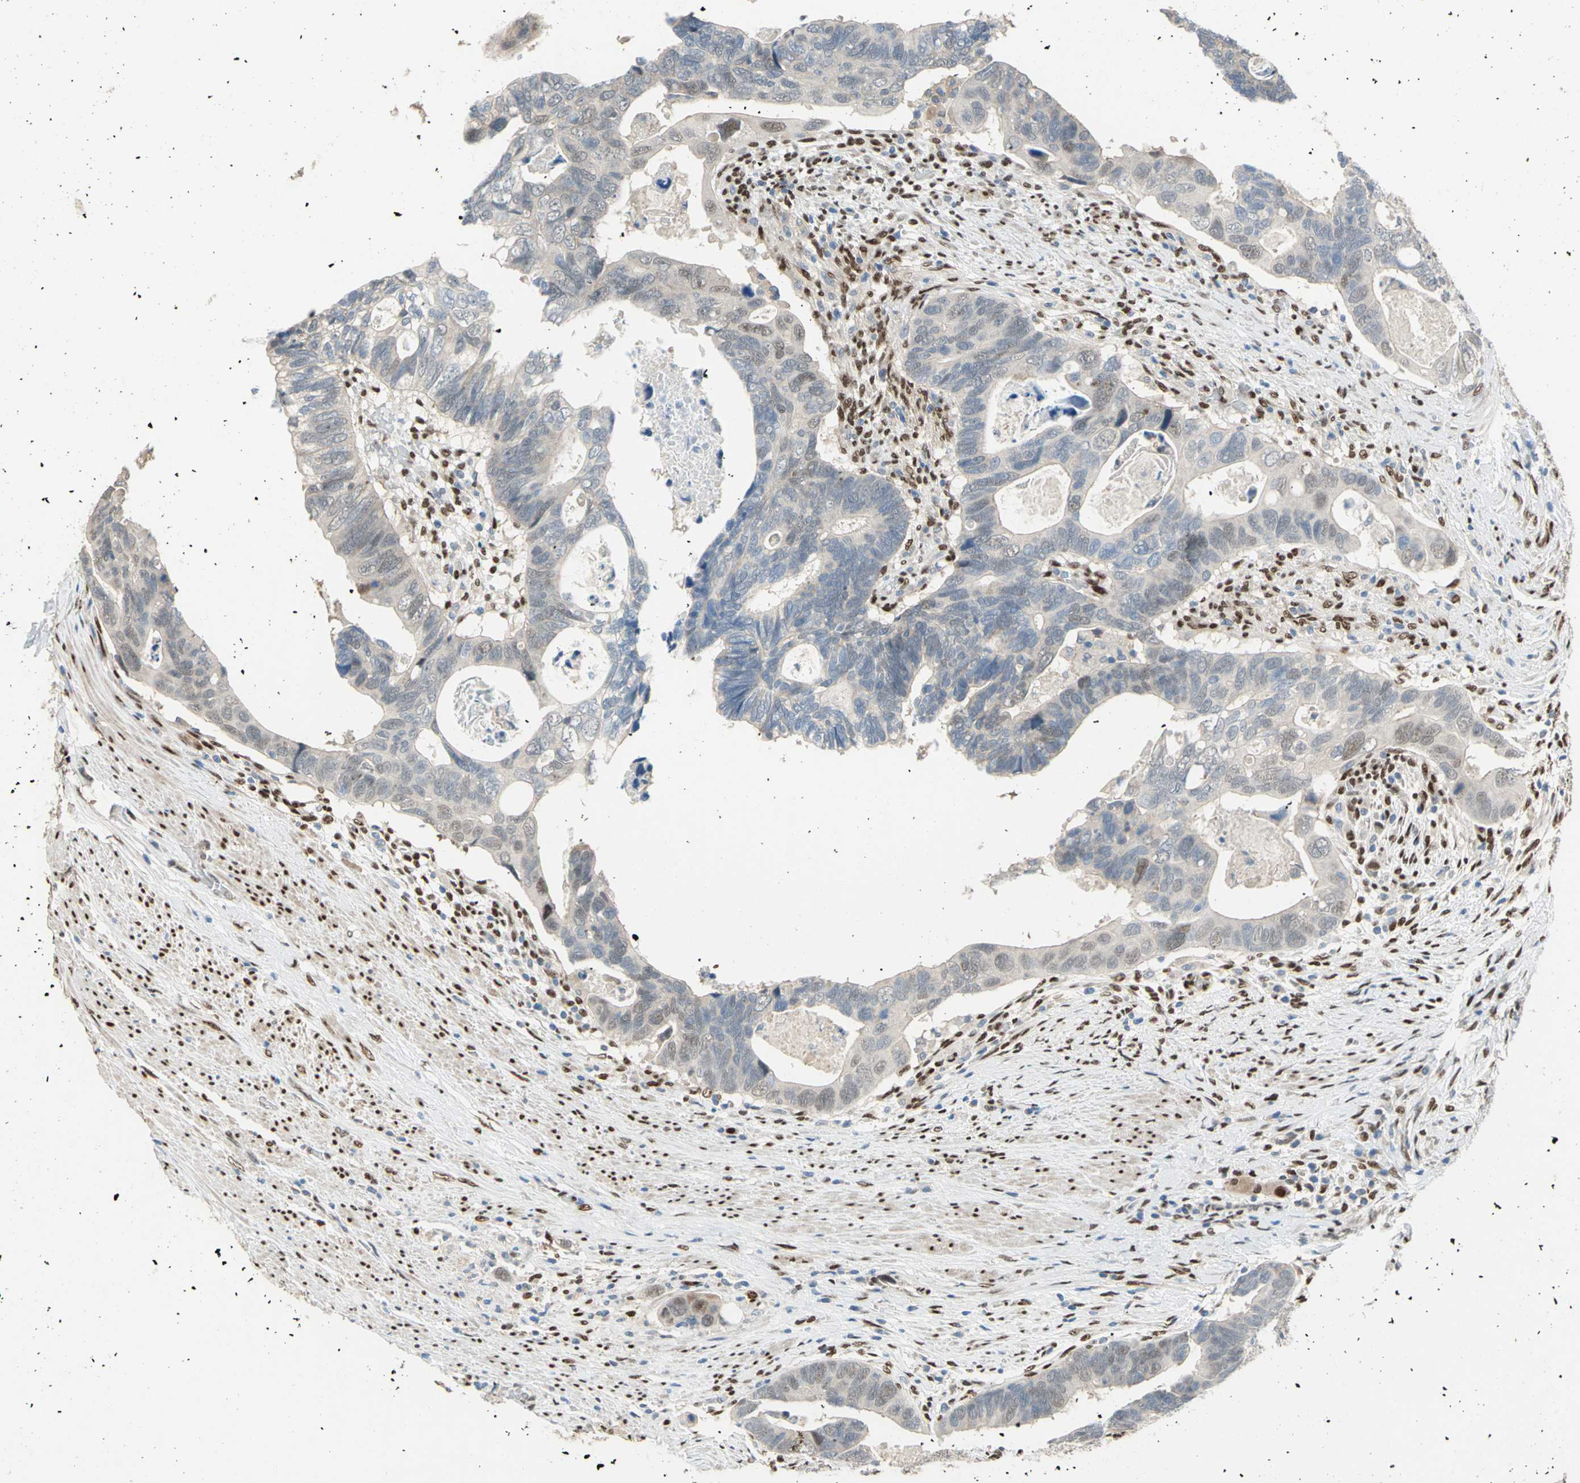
{"staining": {"intensity": "weak", "quantity": "25%-75%", "location": "cytoplasmic/membranous,nuclear"}, "tissue": "colorectal cancer", "cell_type": "Tumor cells", "image_type": "cancer", "snomed": [{"axis": "morphology", "description": "Adenocarcinoma, NOS"}, {"axis": "topography", "description": "Rectum"}], "caption": "Immunohistochemistry (IHC) of human colorectal cancer (adenocarcinoma) demonstrates low levels of weak cytoplasmic/membranous and nuclear positivity in about 25%-75% of tumor cells.", "gene": "RBFOX2", "patient": {"sex": "male", "age": 53}}